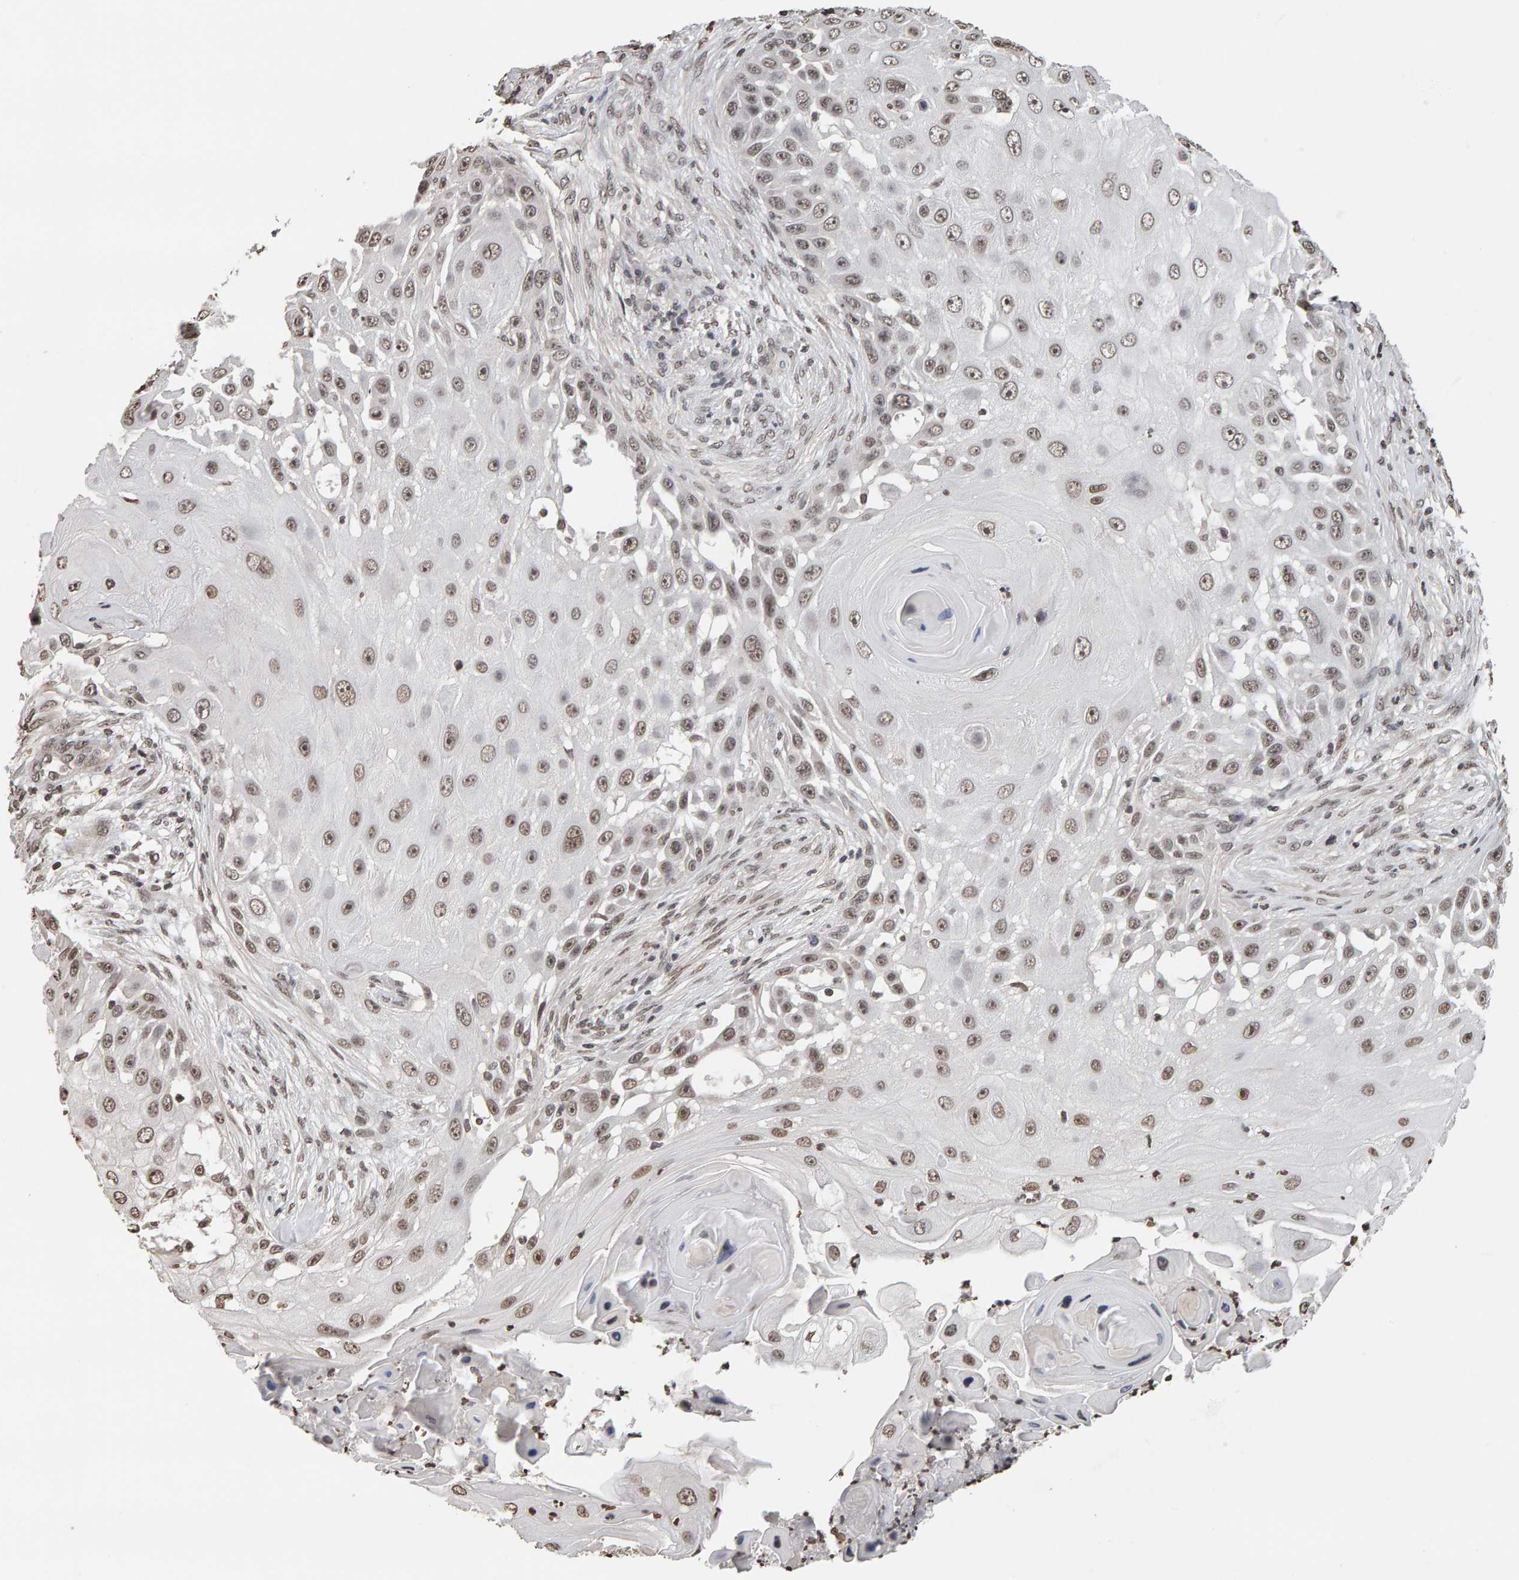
{"staining": {"intensity": "moderate", "quantity": ">75%", "location": "nuclear"}, "tissue": "skin cancer", "cell_type": "Tumor cells", "image_type": "cancer", "snomed": [{"axis": "morphology", "description": "Squamous cell carcinoma, NOS"}, {"axis": "topography", "description": "Skin"}], "caption": "Brown immunohistochemical staining in squamous cell carcinoma (skin) shows moderate nuclear expression in approximately >75% of tumor cells. The staining is performed using DAB (3,3'-diaminobenzidine) brown chromogen to label protein expression. The nuclei are counter-stained blue using hematoxylin.", "gene": "AFF4", "patient": {"sex": "female", "age": 44}}